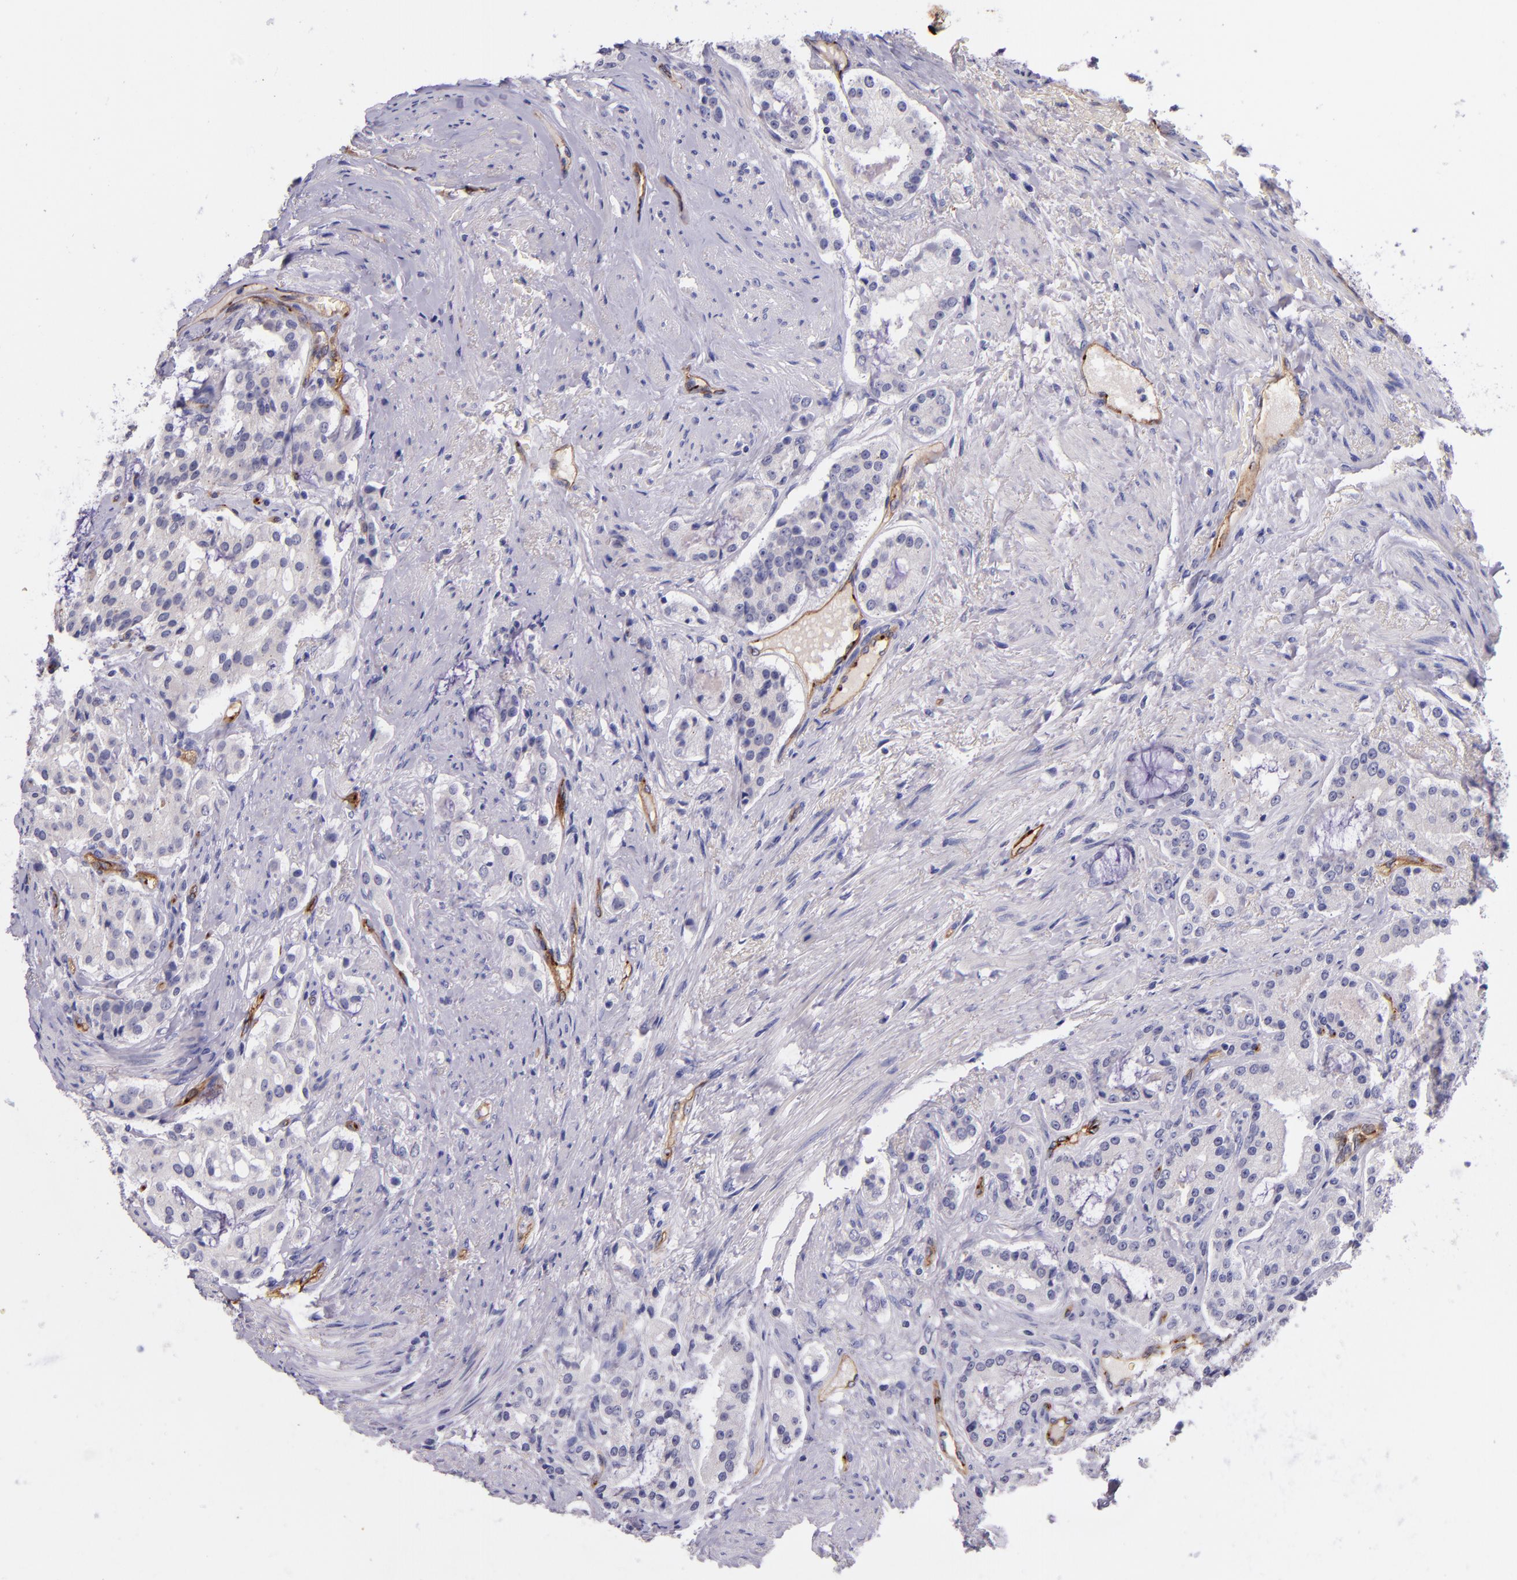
{"staining": {"intensity": "negative", "quantity": "none", "location": "none"}, "tissue": "prostate cancer", "cell_type": "Tumor cells", "image_type": "cancer", "snomed": [{"axis": "morphology", "description": "Adenocarcinoma, Medium grade"}, {"axis": "topography", "description": "Prostate"}], "caption": "Histopathology image shows no significant protein expression in tumor cells of medium-grade adenocarcinoma (prostate). Nuclei are stained in blue.", "gene": "NOS3", "patient": {"sex": "male", "age": 72}}